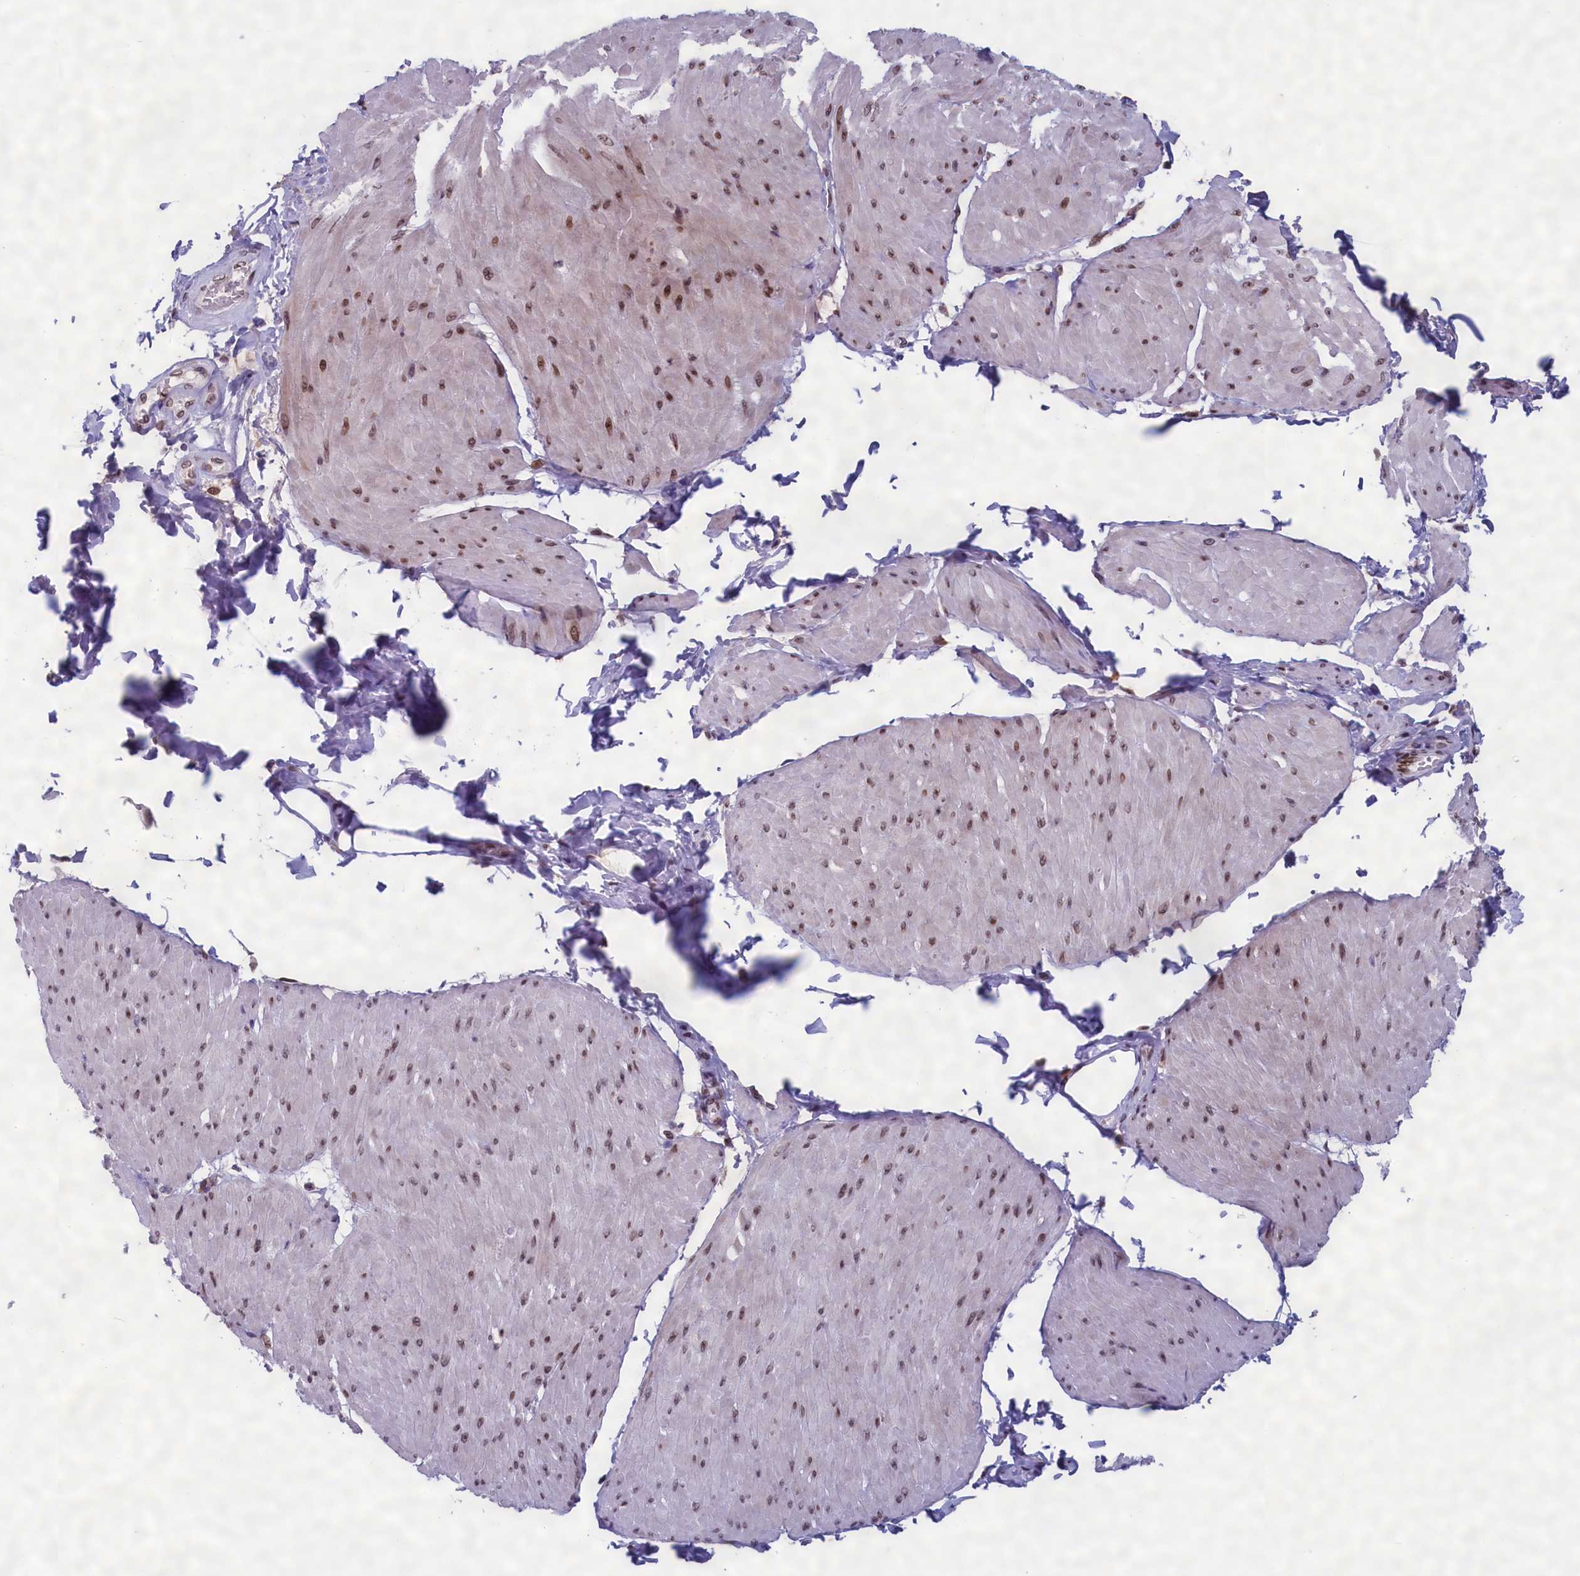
{"staining": {"intensity": "moderate", "quantity": ">75%", "location": "nuclear"}, "tissue": "smooth muscle", "cell_type": "Smooth muscle cells", "image_type": "normal", "snomed": [{"axis": "morphology", "description": "Urothelial carcinoma, High grade"}, {"axis": "topography", "description": "Urinary bladder"}], "caption": "IHC image of normal smooth muscle stained for a protein (brown), which demonstrates medium levels of moderate nuclear positivity in about >75% of smooth muscle cells.", "gene": "GPSM1", "patient": {"sex": "male", "age": 46}}